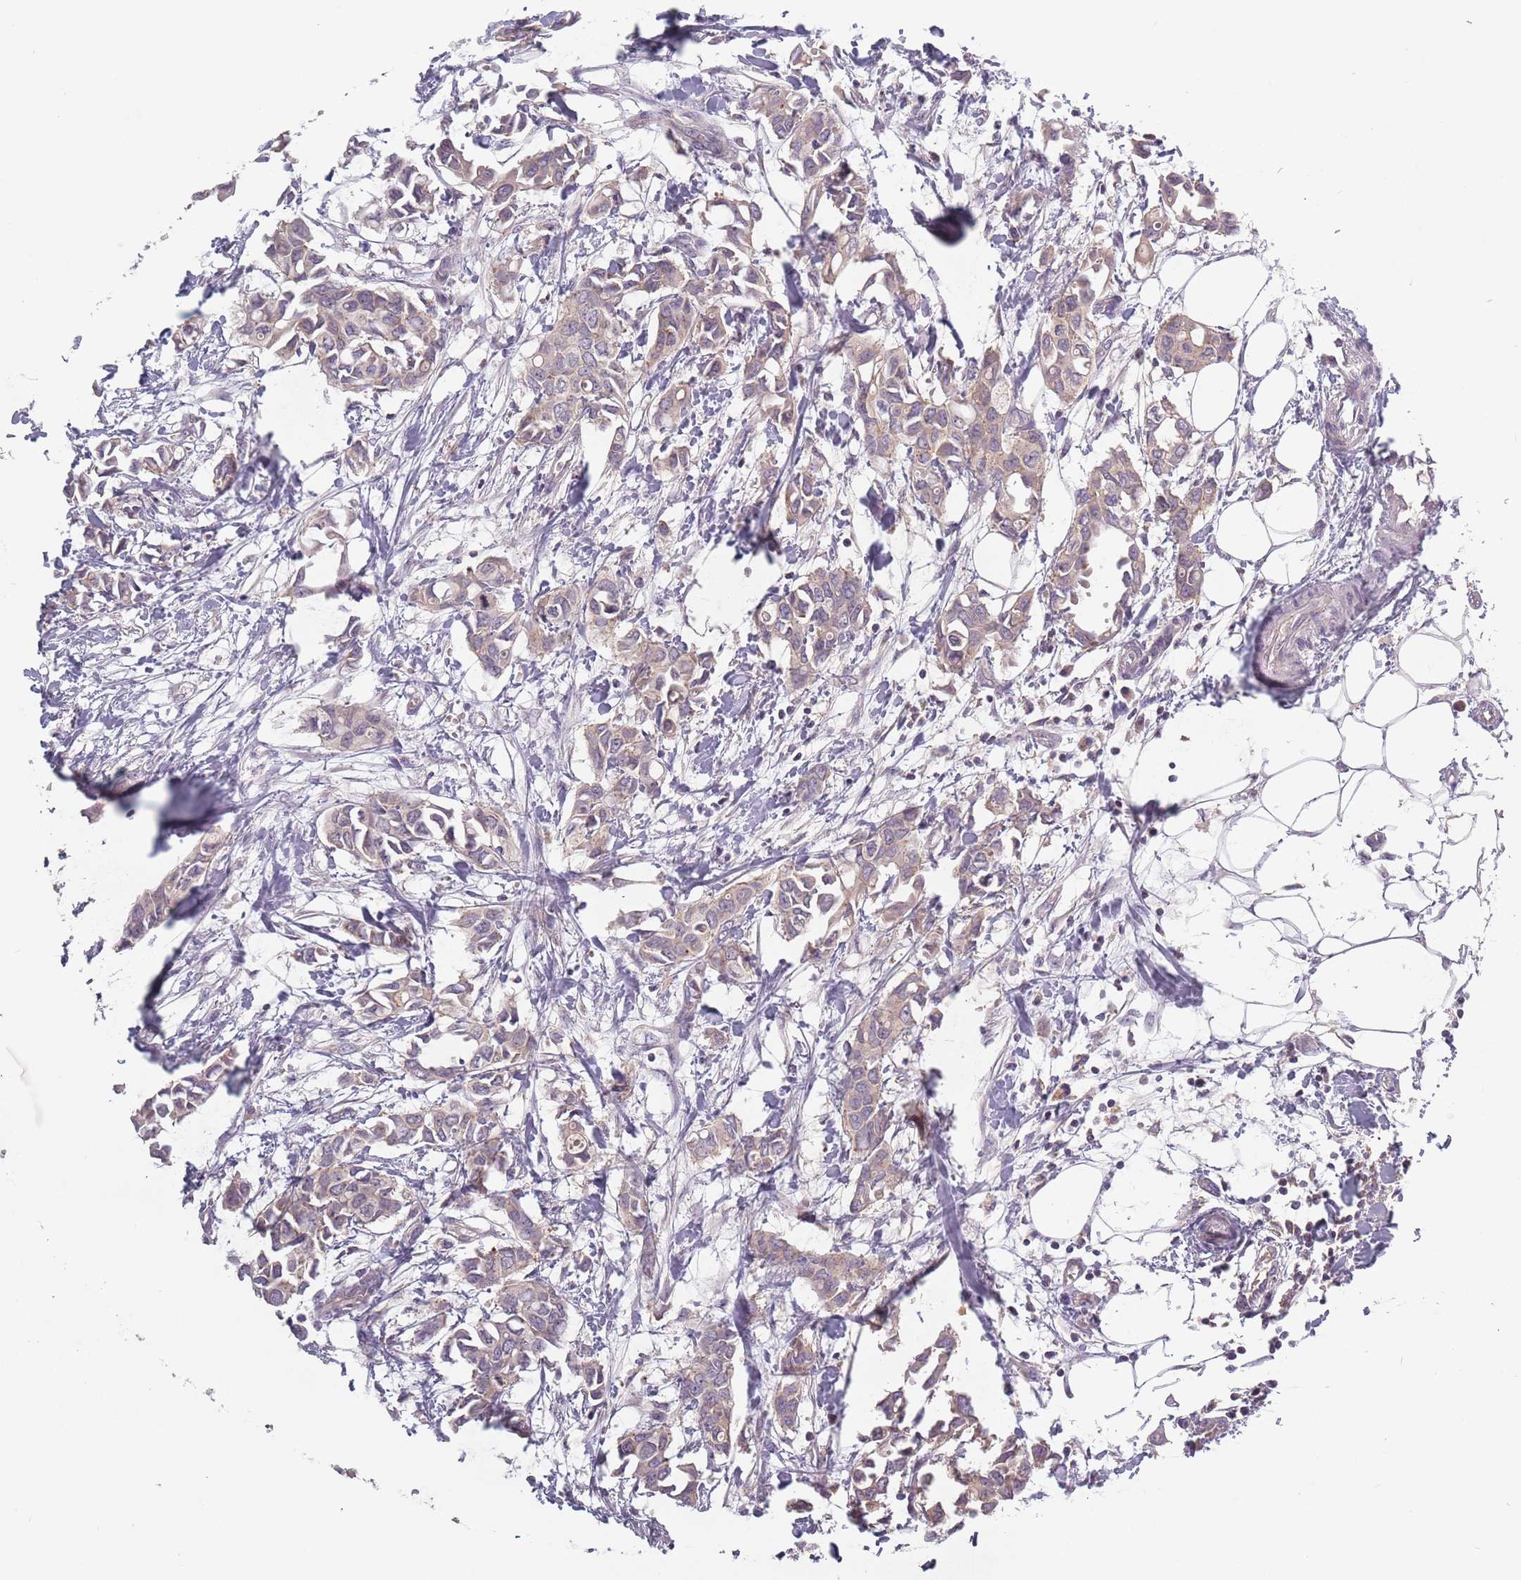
{"staining": {"intensity": "weak", "quantity": "25%-75%", "location": "cytoplasmic/membranous"}, "tissue": "breast cancer", "cell_type": "Tumor cells", "image_type": "cancer", "snomed": [{"axis": "morphology", "description": "Duct carcinoma"}, {"axis": "topography", "description": "Breast"}], "caption": "IHC micrograph of neoplastic tissue: invasive ductal carcinoma (breast) stained using immunohistochemistry (IHC) reveals low levels of weak protein expression localized specifically in the cytoplasmic/membranous of tumor cells, appearing as a cytoplasmic/membranous brown color.", "gene": "ASB13", "patient": {"sex": "female", "age": 41}}